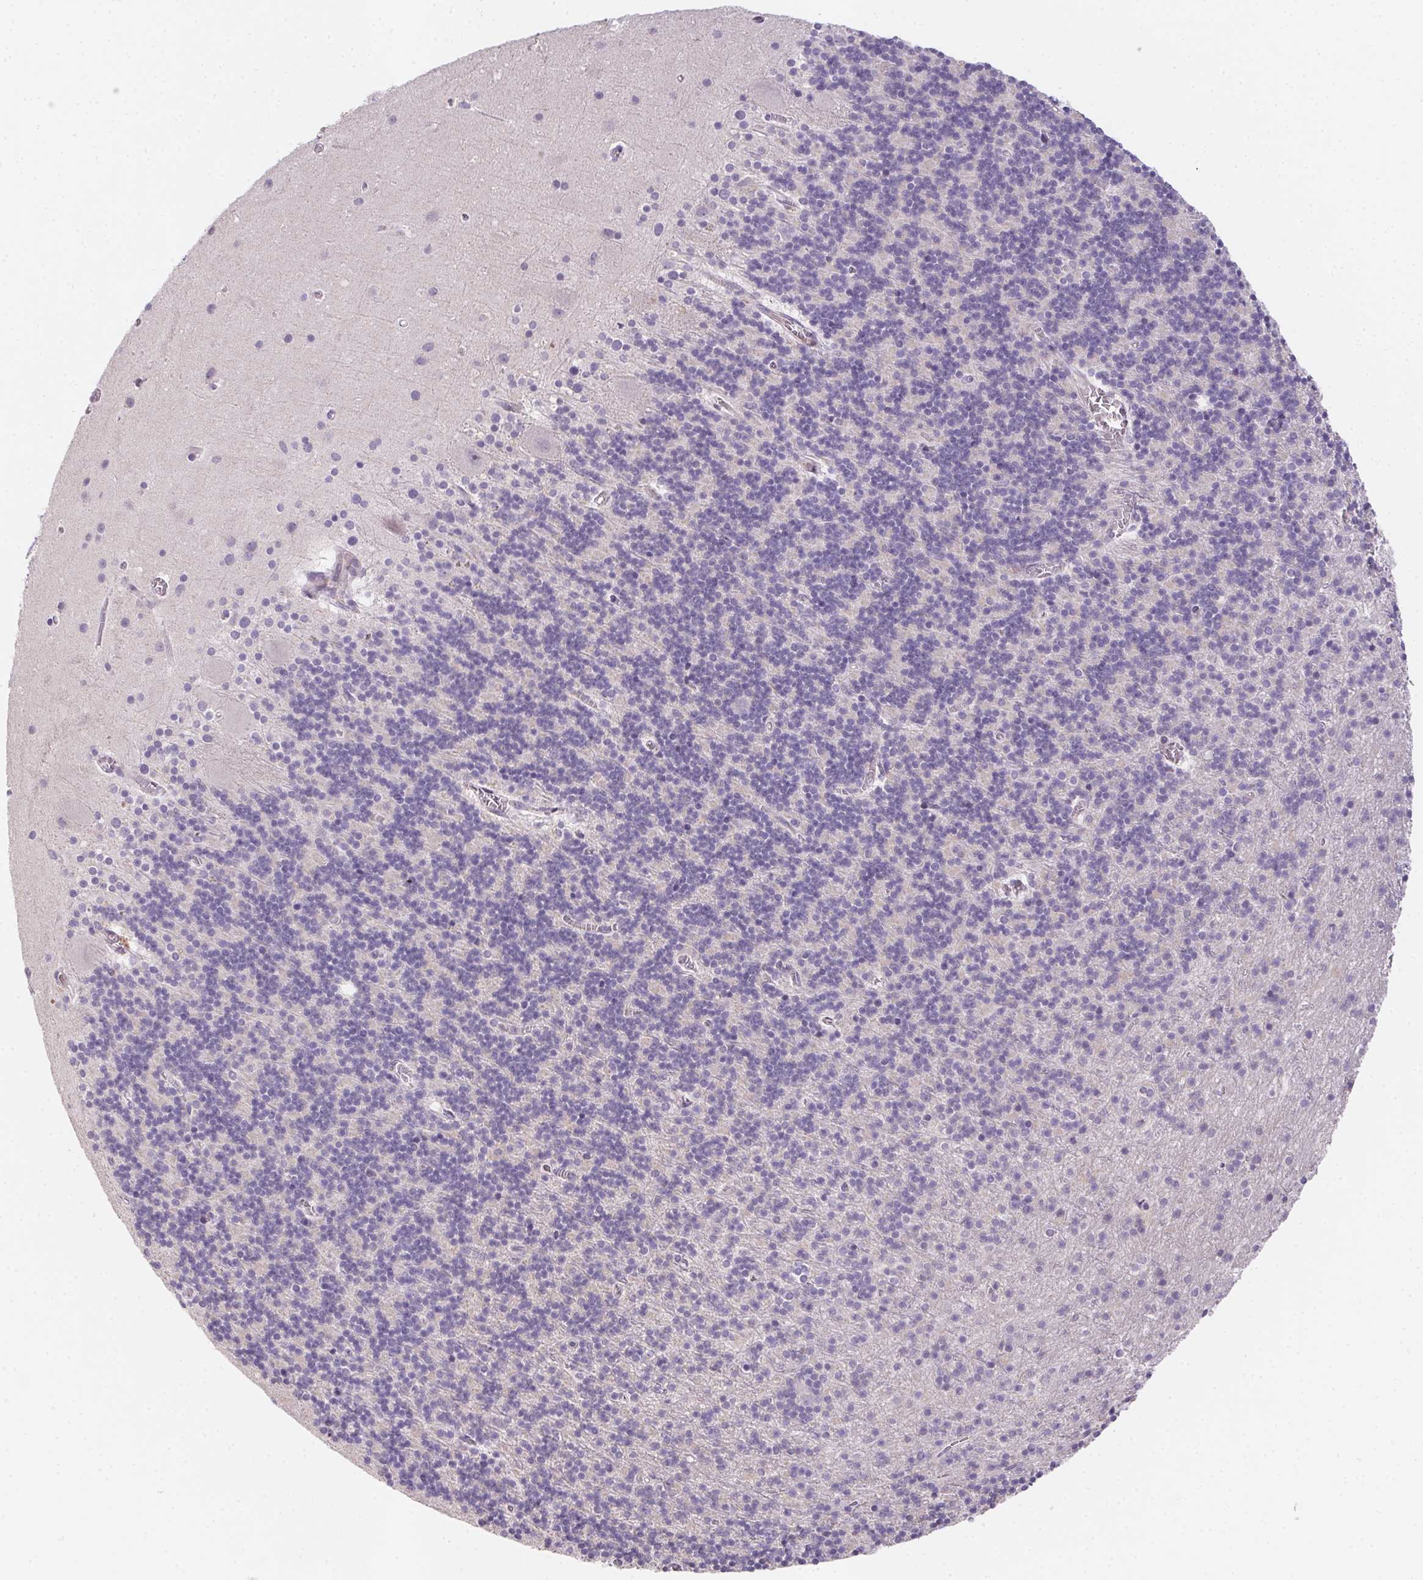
{"staining": {"intensity": "negative", "quantity": "none", "location": "none"}, "tissue": "cerebellum", "cell_type": "Cells in granular layer", "image_type": "normal", "snomed": [{"axis": "morphology", "description": "Normal tissue, NOS"}, {"axis": "topography", "description": "Cerebellum"}], "caption": "IHC photomicrograph of unremarkable cerebellum stained for a protein (brown), which displays no positivity in cells in granular layer.", "gene": "HELLS", "patient": {"sex": "male", "age": 70}}